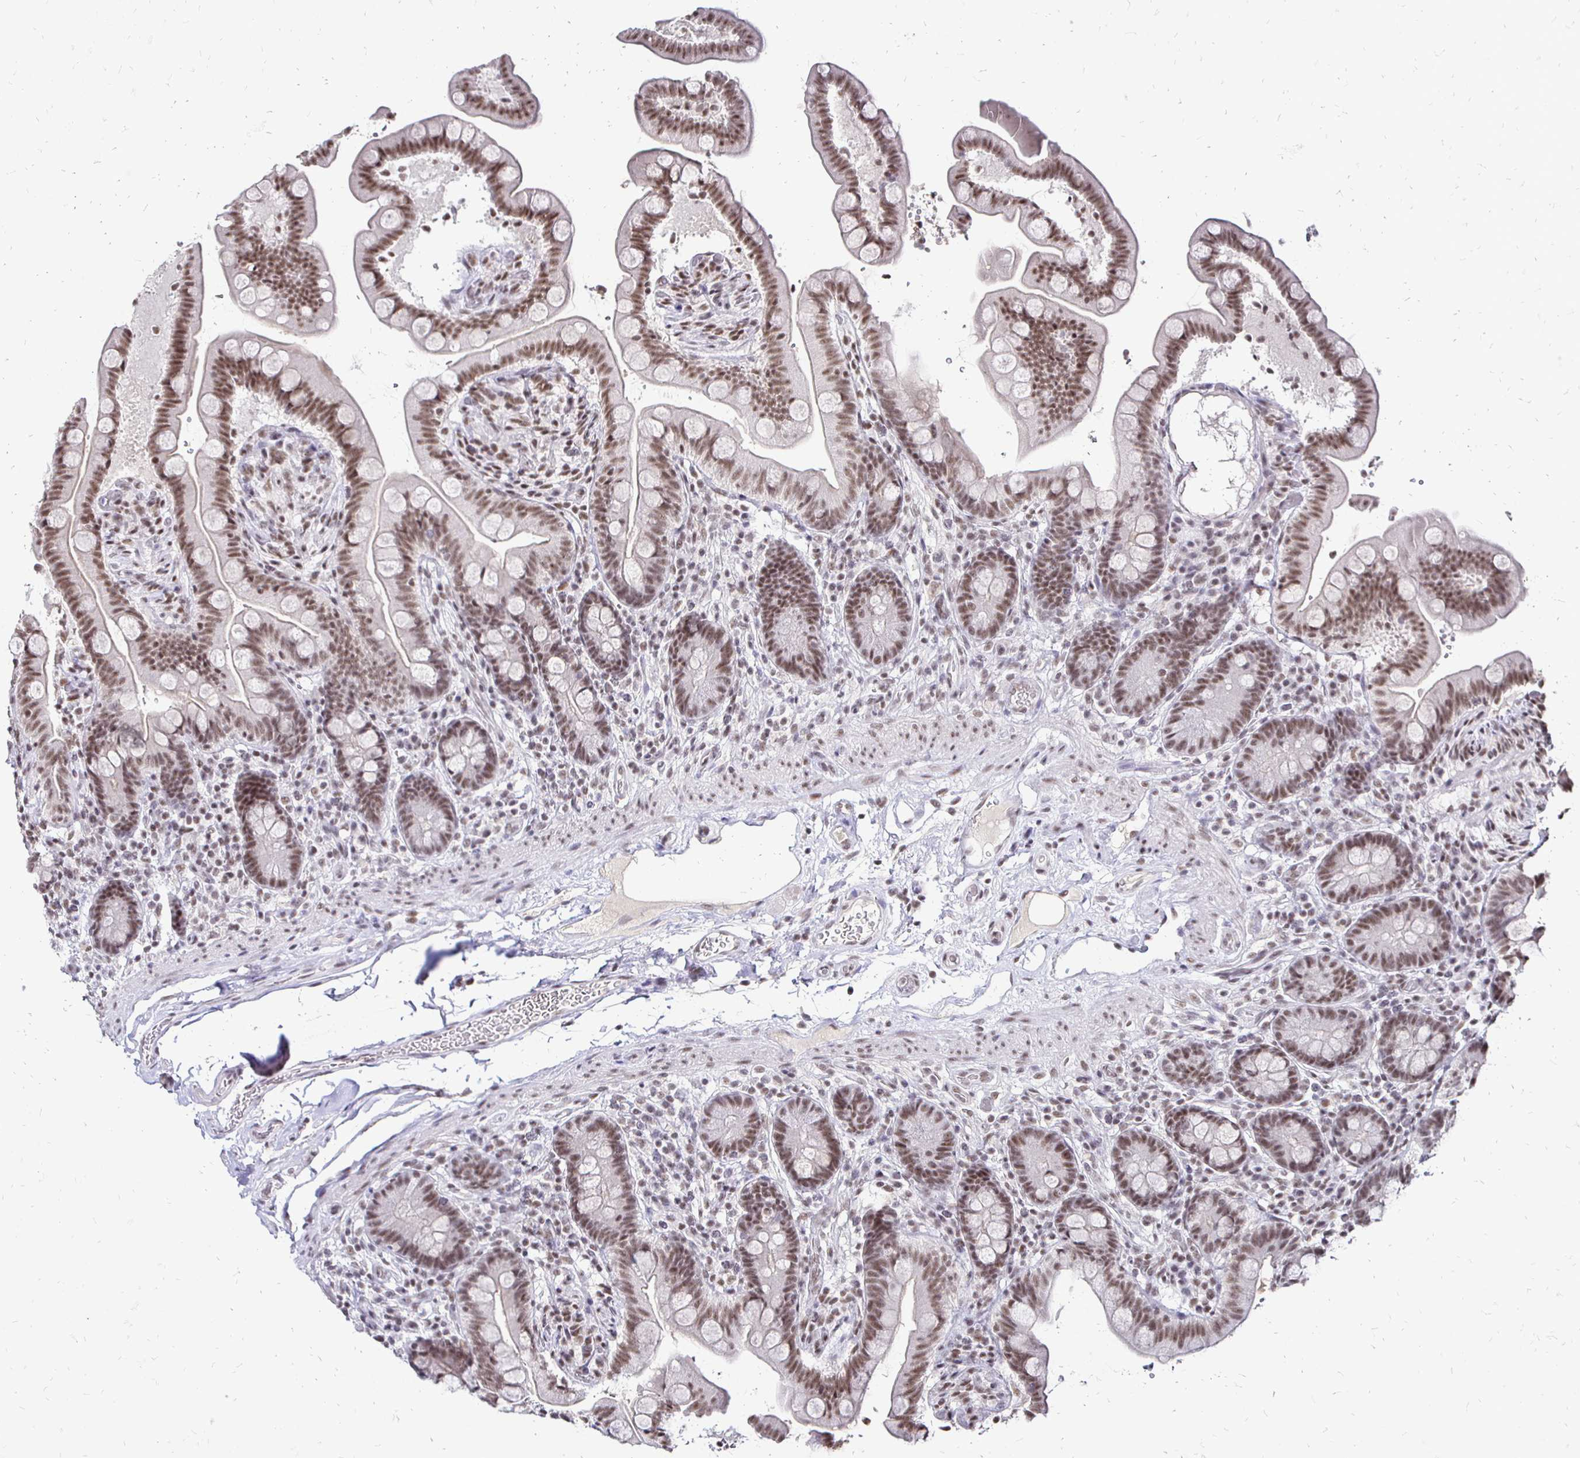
{"staining": {"intensity": "weak", "quantity": "25%-75%", "location": "nuclear"}, "tissue": "colon", "cell_type": "Endothelial cells", "image_type": "normal", "snomed": [{"axis": "morphology", "description": "Normal tissue, NOS"}, {"axis": "topography", "description": "Smooth muscle"}, {"axis": "topography", "description": "Colon"}], "caption": "Protein expression analysis of normal colon reveals weak nuclear positivity in approximately 25%-75% of endothelial cells.", "gene": "SIN3A", "patient": {"sex": "male", "age": 73}}